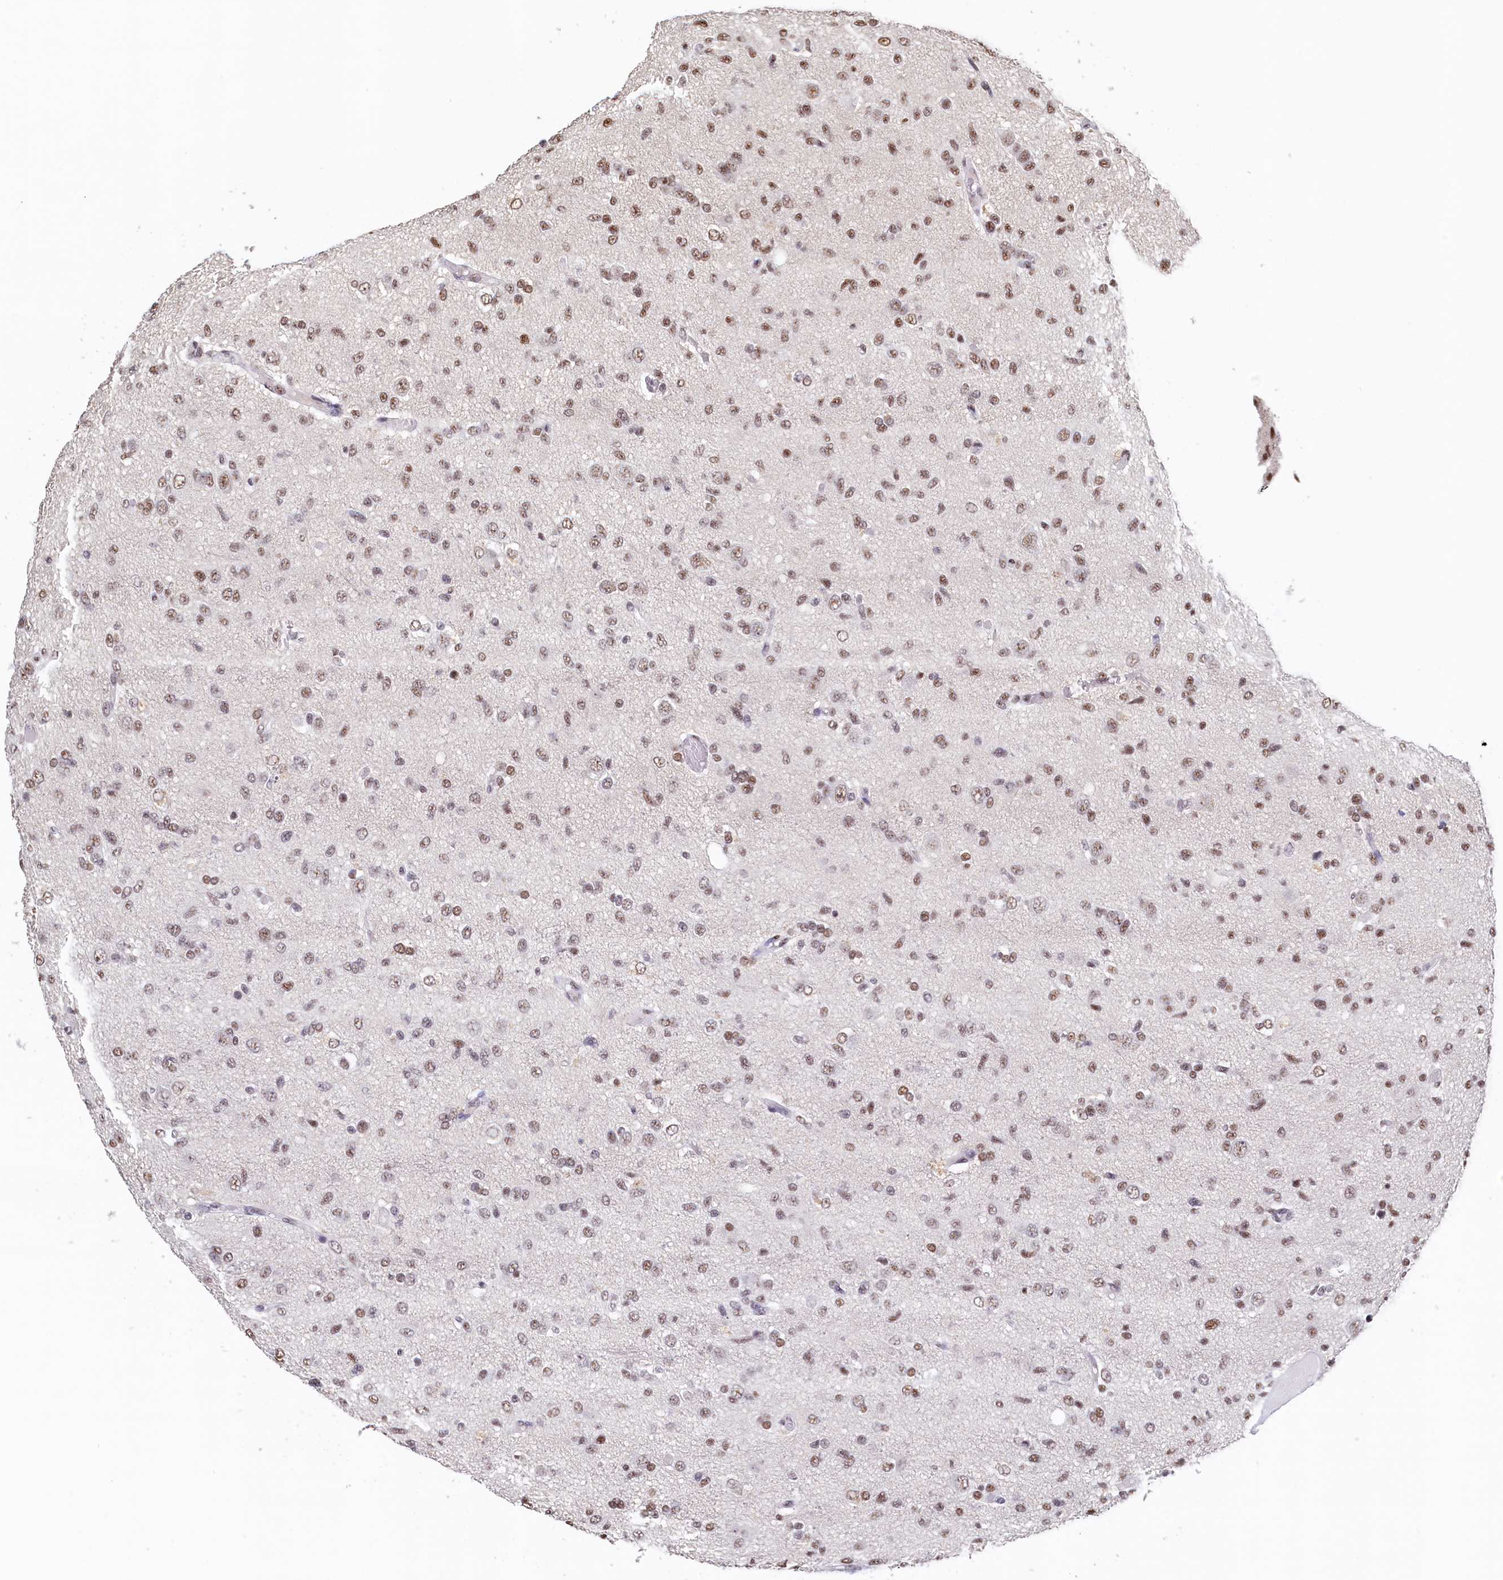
{"staining": {"intensity": "moderate", "quantity": ">75%", "location": "nuclear"}, "tissue": "glioma", "cell_type": "Tumor cells", "image_type": "cancer", "snomed": [{"axis": "morphology", "description": "Glioma, malignant, High grade"}, {"axis": "topography", "description": "Brain"}], "caption": "Human glioma stained with a brown dye displays moderate nuclear positive positivity in about >75% of tumor cells.", "gene": "MOSPD3", "patient": {"sex": "female", "age": 59}}